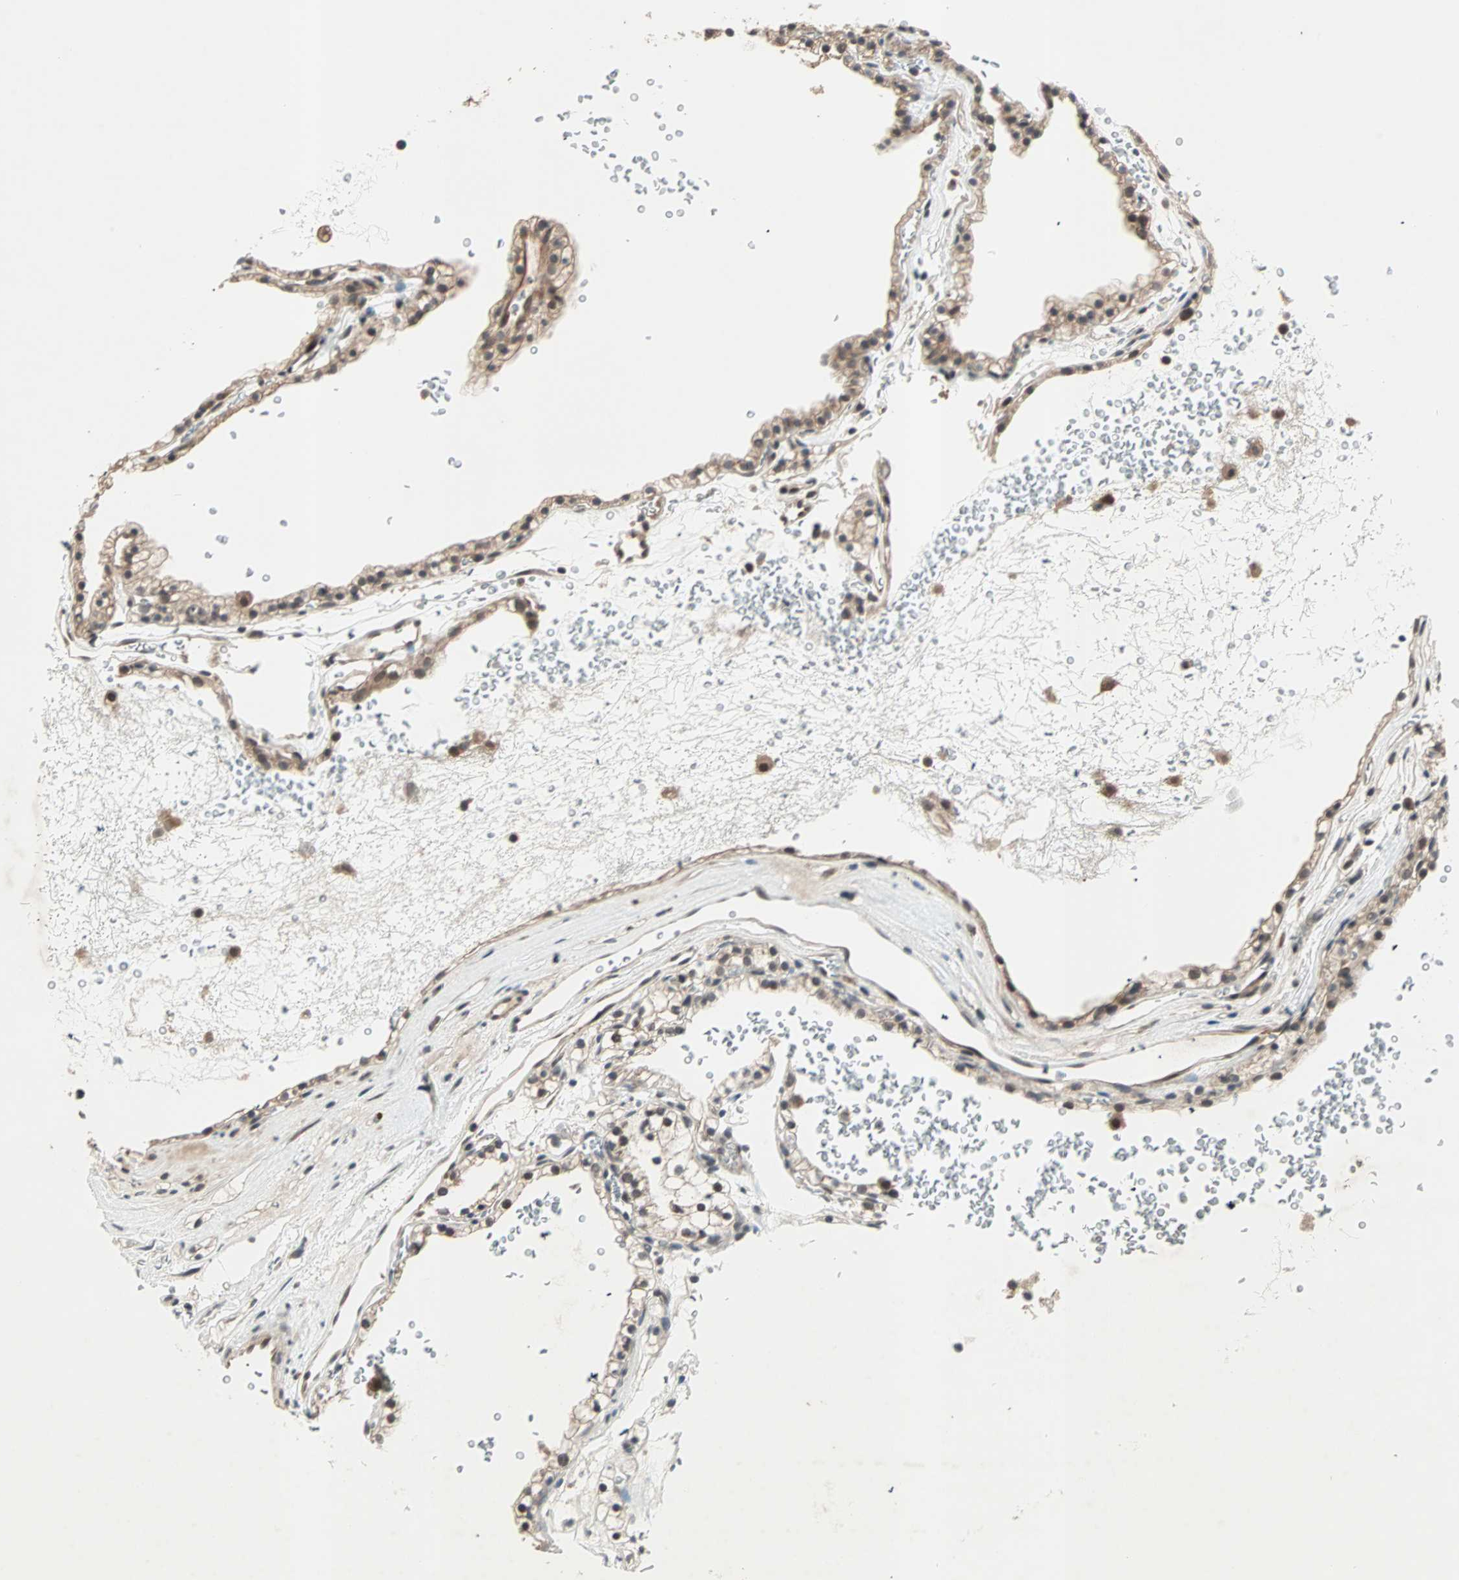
{"staining": {"intensity": "weak", "quantity": ">75%", "location": "cytoplasmic/membranous,nuclear"}, "tissue": "renal cancer", "cell_type": "Tumor cells", "image_type": "cancer", "snomed": [{"axis": "morphology", "description": "Adenocarcinoma, NOS"}, {"axis": "topography", "description": "Kidney"}], "caption": "Immunohistochemical staining of human renal cancer shows low levels of weak cytoplasmic/membranous and nuclear expression in about >75% of tumor cells.", "gene": "PGBD1", "patient": {"sex": "female", "age": 41}}